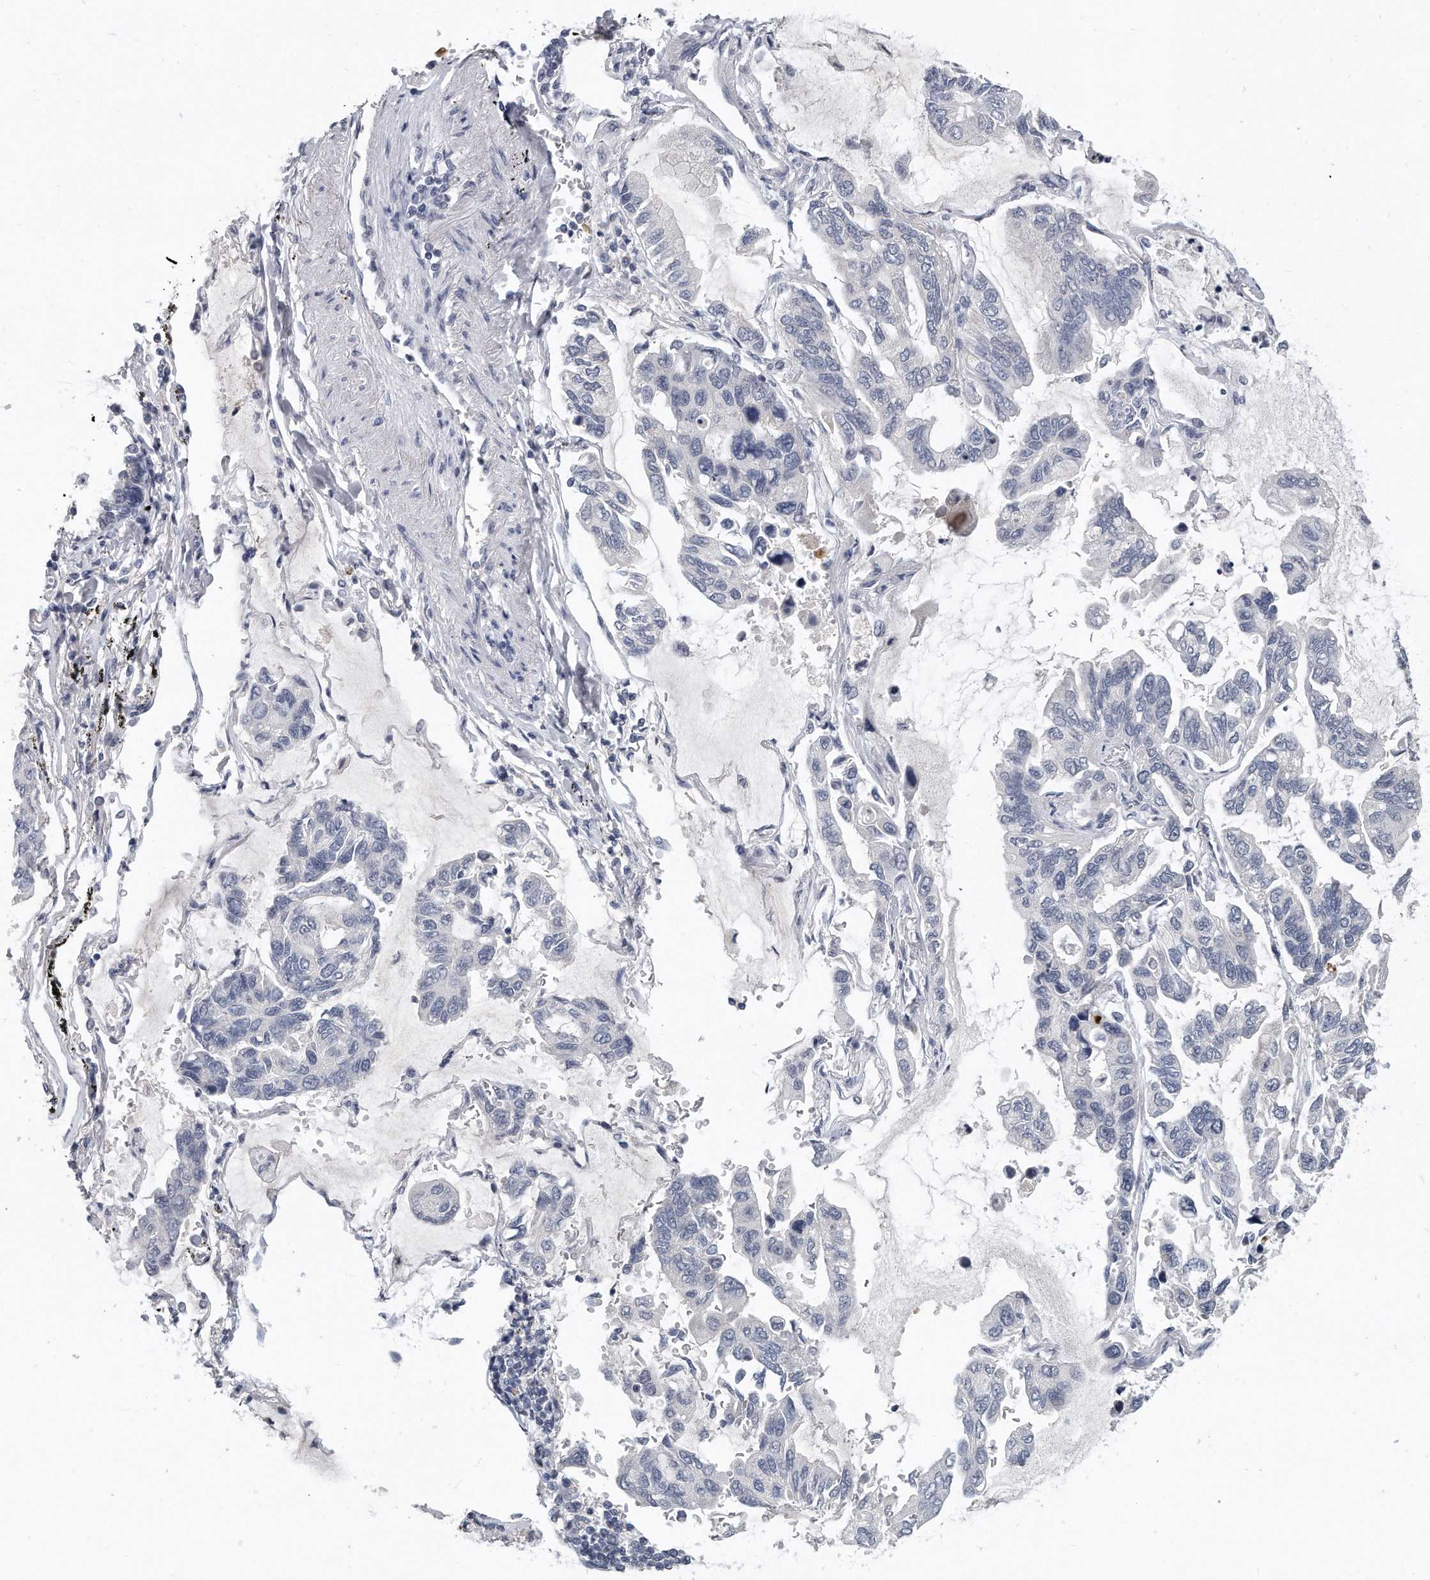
{"staining": {"intensity": "negative", "quantity": "none", "location": "none"}, "tissue": "lung cancer", "cell_type": "Tumor cells", "image_type": "cancer", "snomed": [{"axis": "morphology", "description": "Adenocarcinoma, NOS"}, {"axis": "topography", "description": "Lung"}], "caption": "DAB immunohistochemical staining of human adenocarcinoma (lung) exhibits no significant expression in tumor cells.", "gene": "KLHL7", "patient": {"sex": "male", "age": 64}}